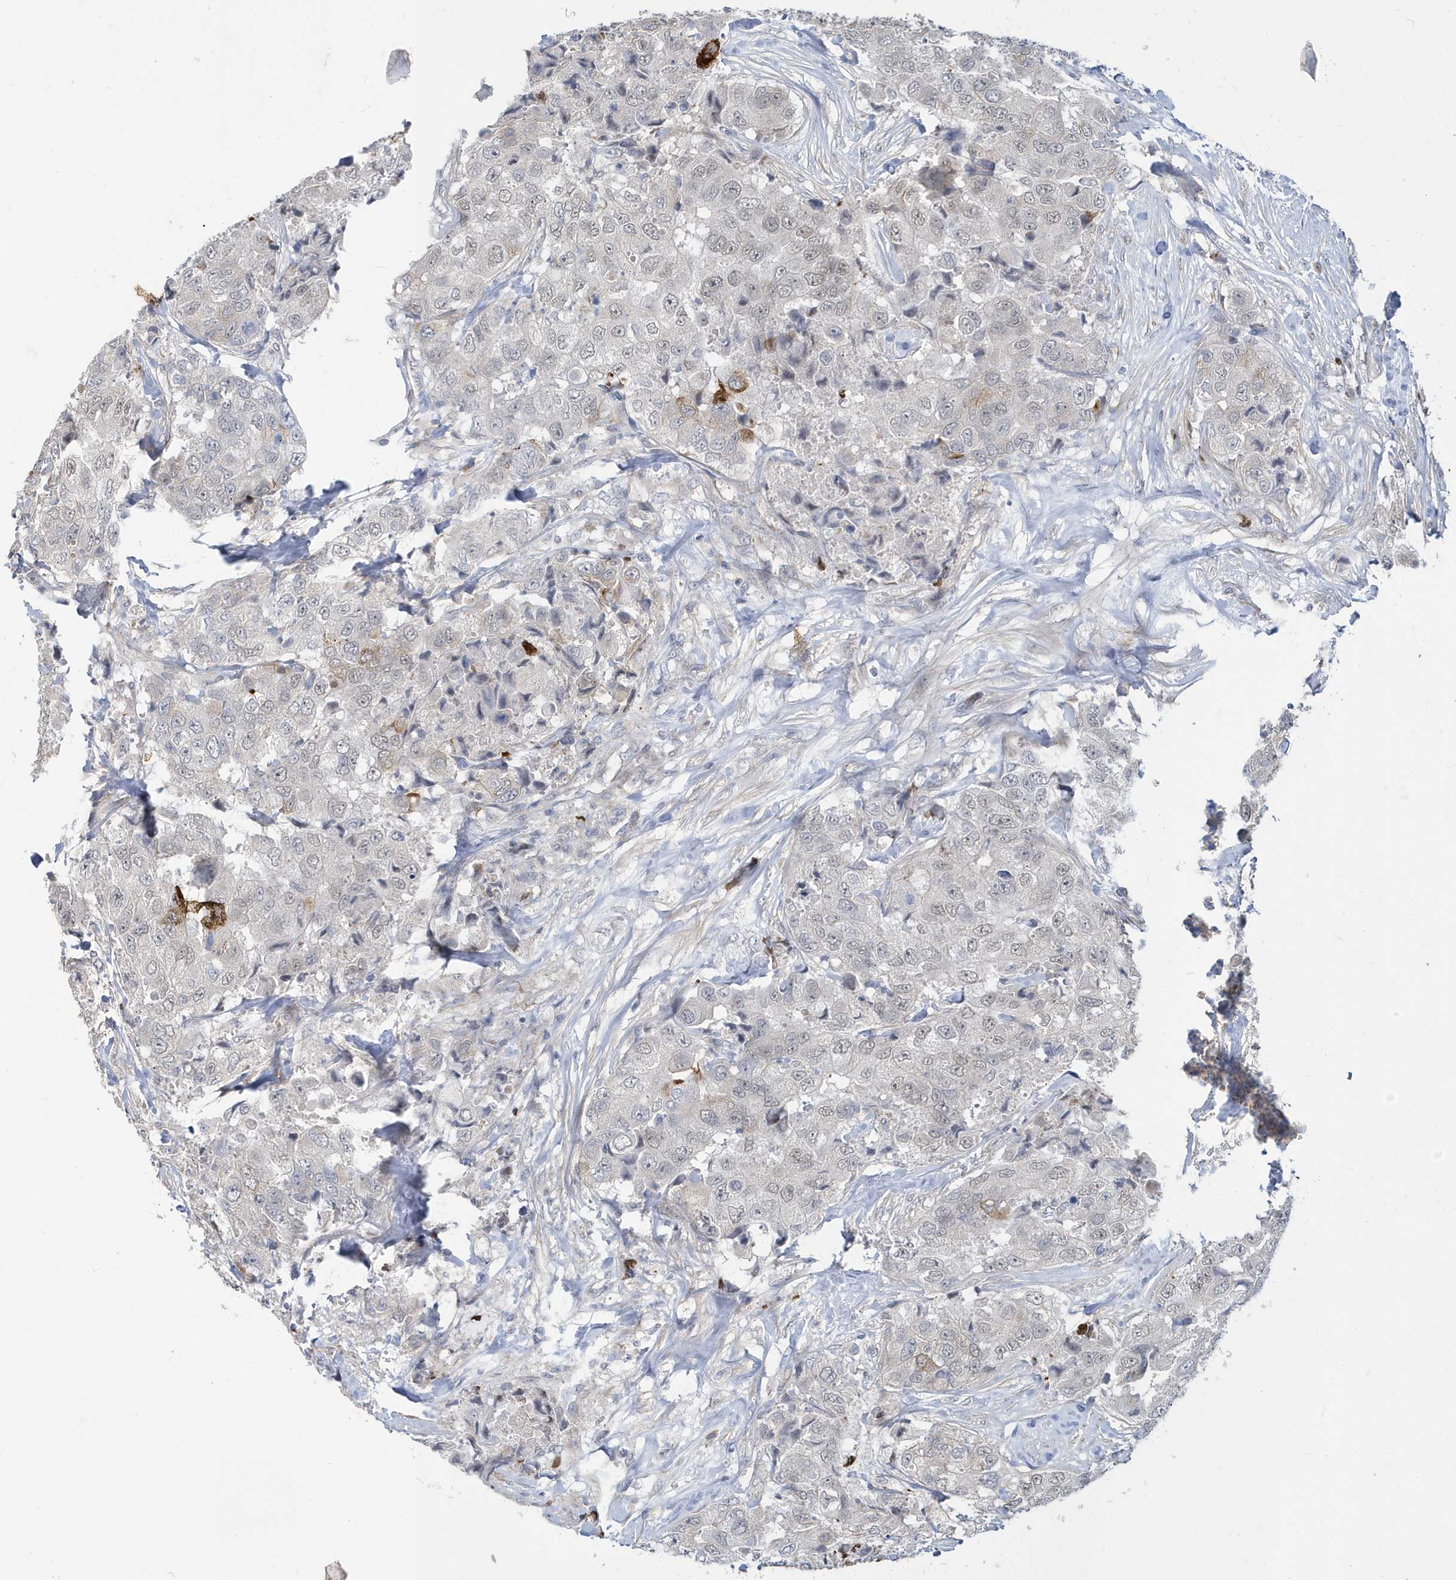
{"staining": {"intensity": "weak", "quantity": ">75%", "location": "nuclear"}, "tissue": "breast cancer", "cell_type": "Tumor cells", "image_type": "cancer", "snomed": [{"axis": "morphology", "description": "Duct carcinoma"}, {"axis": "topography", "description": "Breast"}], "caption": "The immunohistochemical stain labels weak nuclear positivity in tumor cells of breast invasive ductal carcinoma tissue. The protein is shown in brown color, while the nuclei are stained blue.", "gene": "ZNF654", "patient": {"sex": "female", "age": 62}}